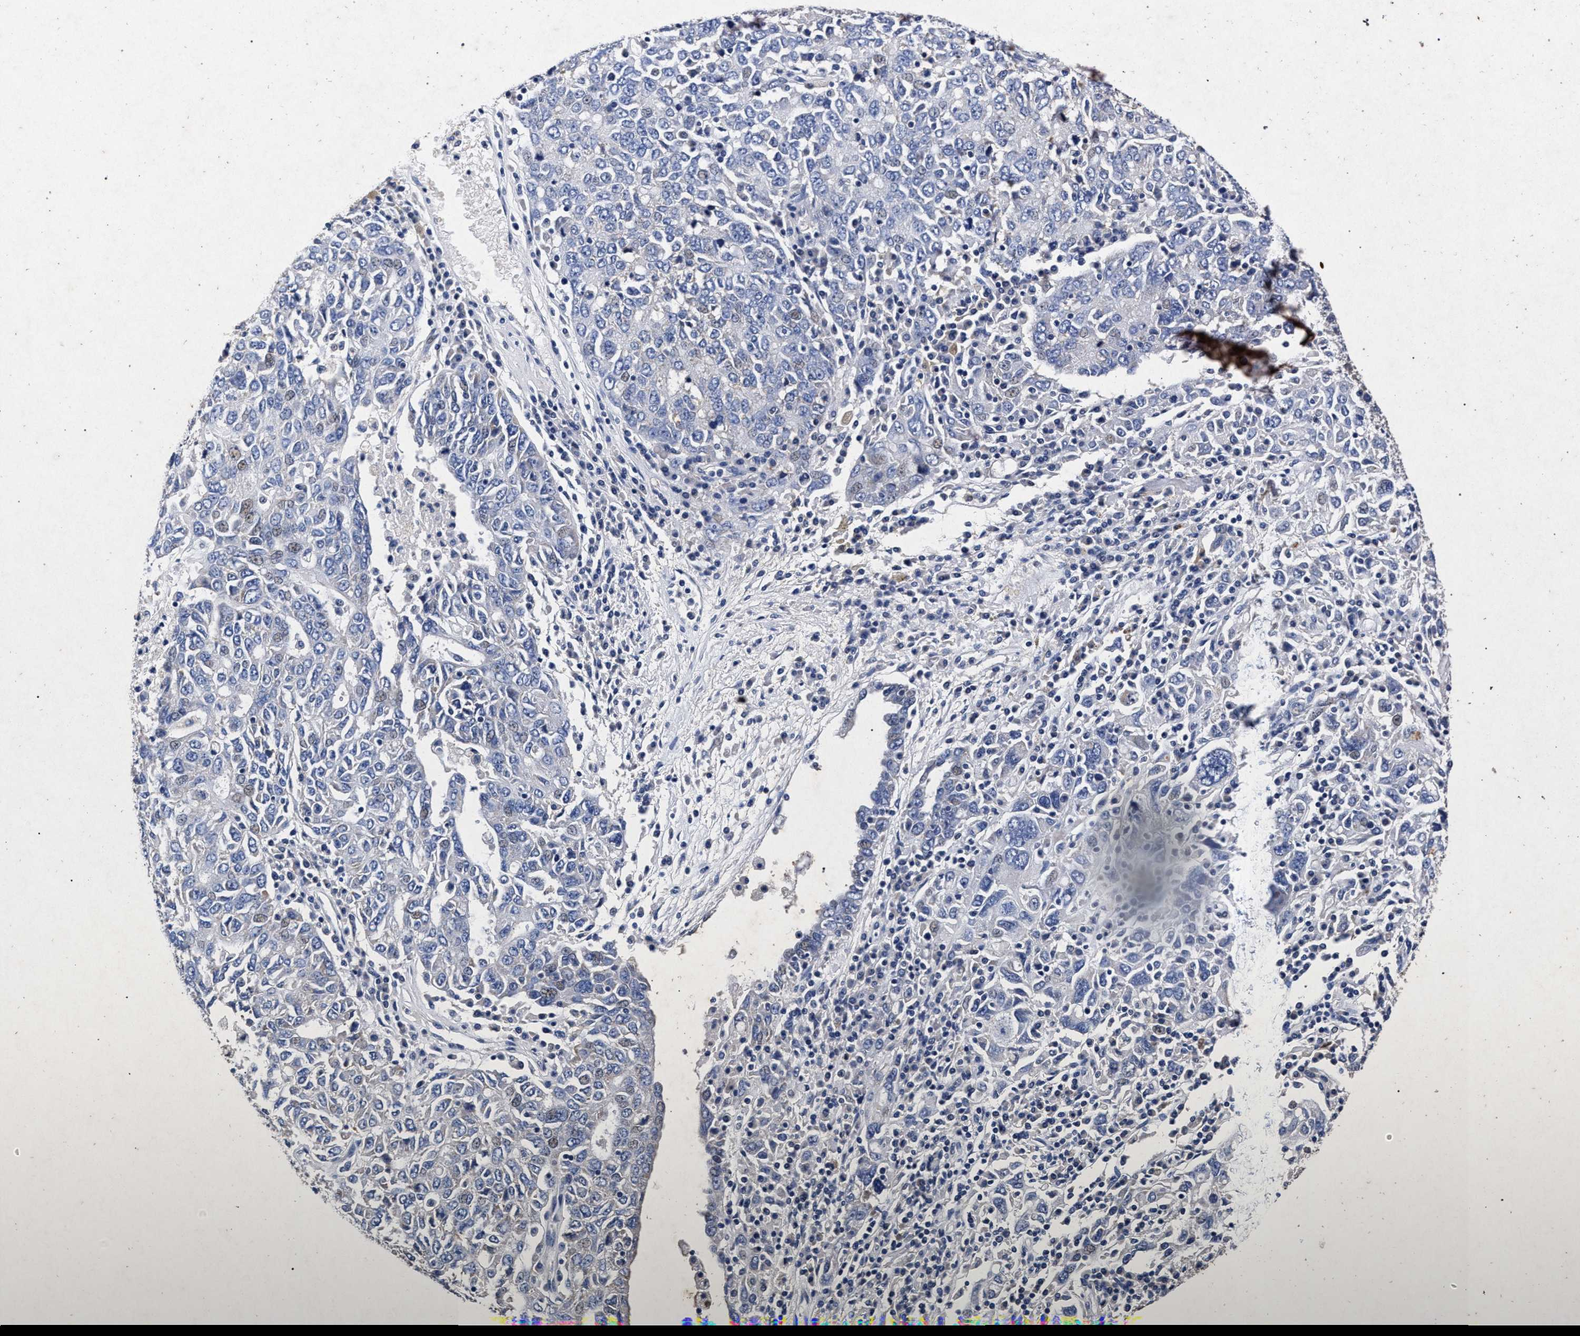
{"staining": {"intensity": "negative", "quantity": "none", "location": "none"}, "tissue": "ovarian cancer", "cell_type": "Tumor cells", "image_type": "cancer", "snomed": [{"axis": "morphology", "description": "Carcinoma, endometroid"}, {"axis": "topography", "description": "Ovary"}], "caption": "Tumor cells show no significant protein expression in endometroid carcinoma (ovarian). The staining was performed using DAB (3,3'-diaminobenzidine) to visualize the protein expression in brown, while the nuclei were stained in blue with hematoxylin (Magnification: 20x).", "gene": "ATP1A2", "patient": {"sex": "female", "age": 62}}